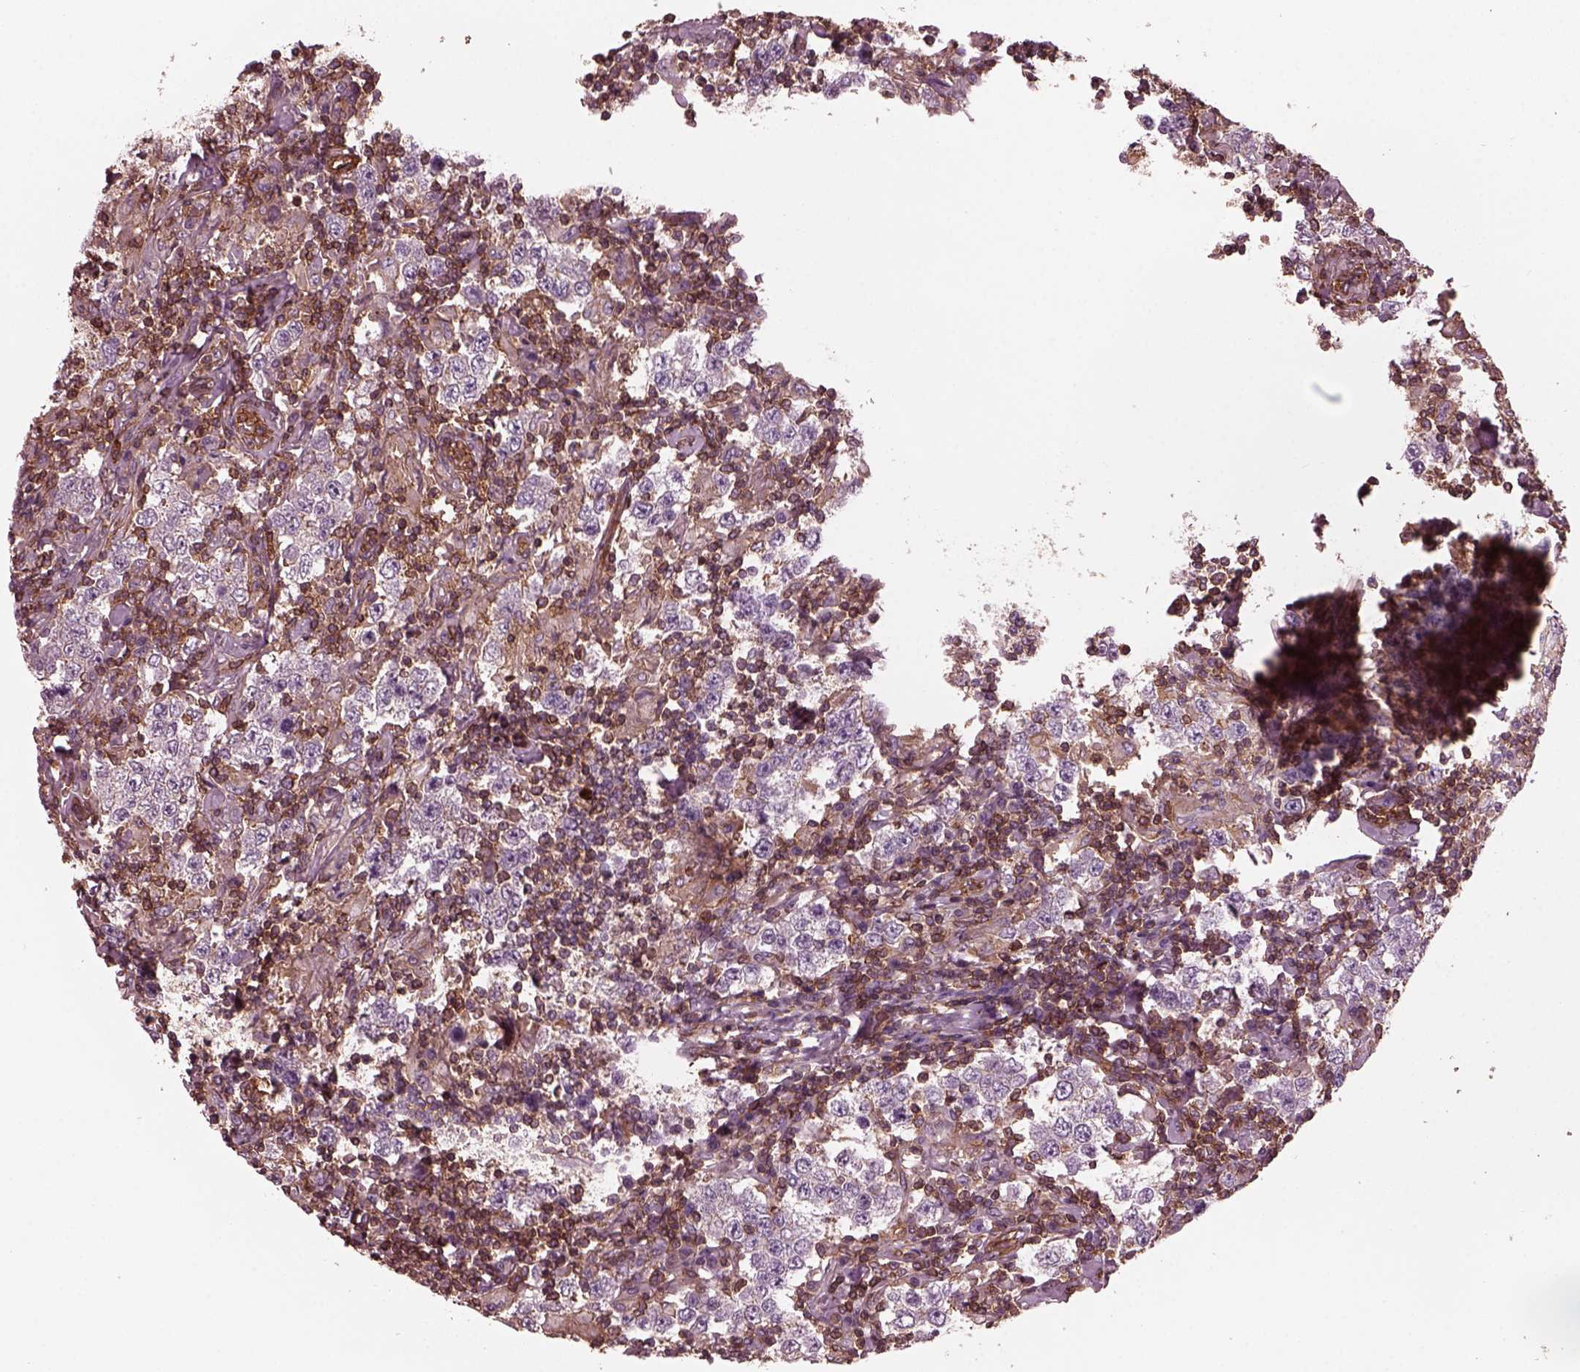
{"staining": {"intensity": "negative", "quantity": "none", "location": "none"}, "tissue": "testis cancer", "cell_type": "Tumor cells", "image_type": "cancer", "snomed": [{"axis": "morphology", "description": "Seminoma, NOS"}, {"axis": "morphology", "description": "Carcinoma, Embryonal, NOS"}, {"axis": "topography", "description": "Testis"}], "caption": "DAB (3,3'-diaminobenzidine) immunohistochemical staining of human testis cancer (seminoma) shows no significant expression in tumor cells.", "gene": "MYL6", "patient": {"sex": "male", "age": 41}}